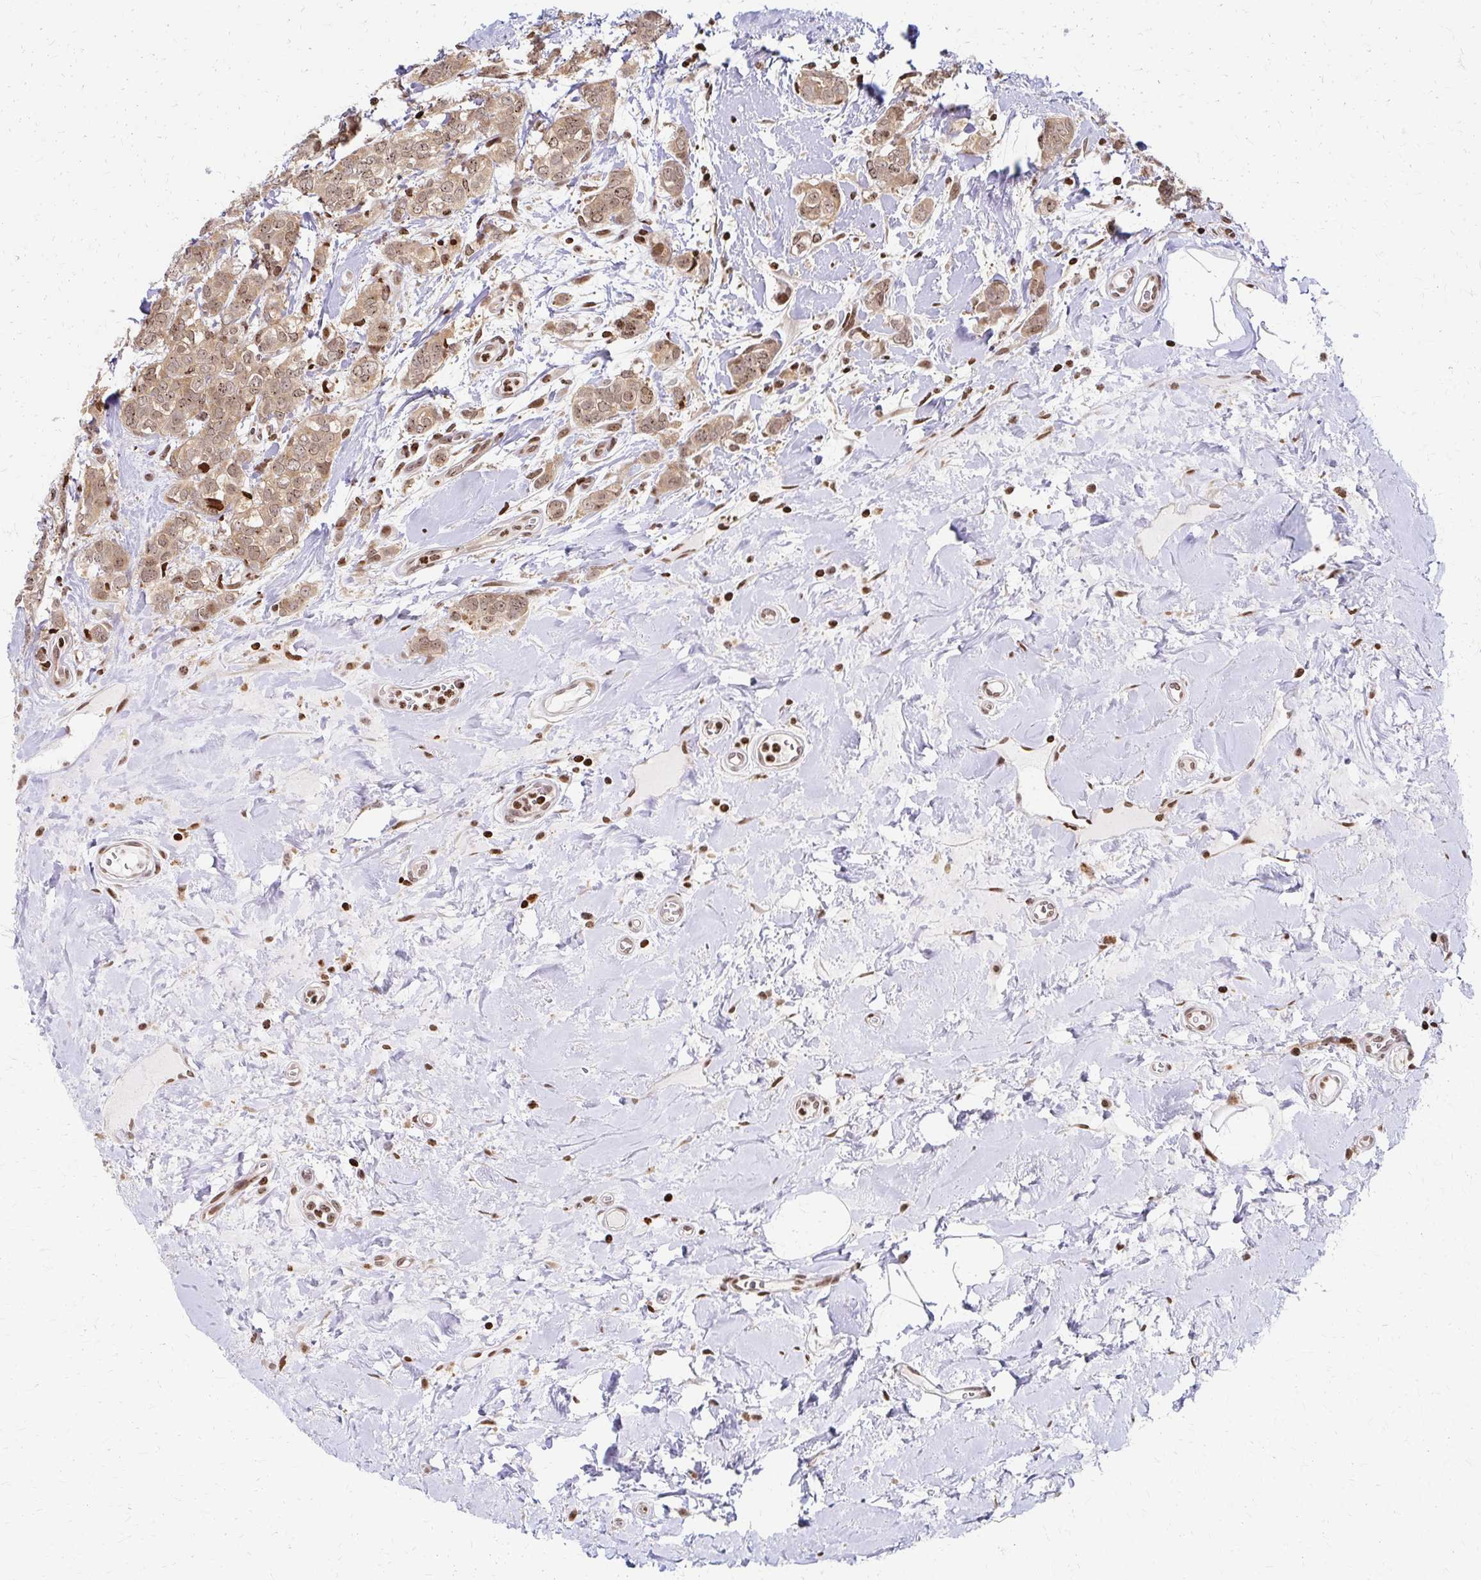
{"staining": {"intensity": "moderate", "quantity": ">75%", "location": "cytoplasmic/membranous,nuclear"}, "tissue": "breast cancer", "cell_type": "Tumor cells", "image_type": "cancer", "snomed": [{"axis": "morphology", "description": "Duct carcinoma"}, {"axis": "topography", "description": "Breast"}], "caption": "Immunohistochemistry (DAB) staining of breast invasive ductal carcinoma displays moderate cytoplasmic/membranous and nuclear protein staining in approximately >75% of tumor cells. (IHC, brightfield microscopy, high magnification).", "gene": "PSMD7", "patient": {"sex": "female", "age": 61}}